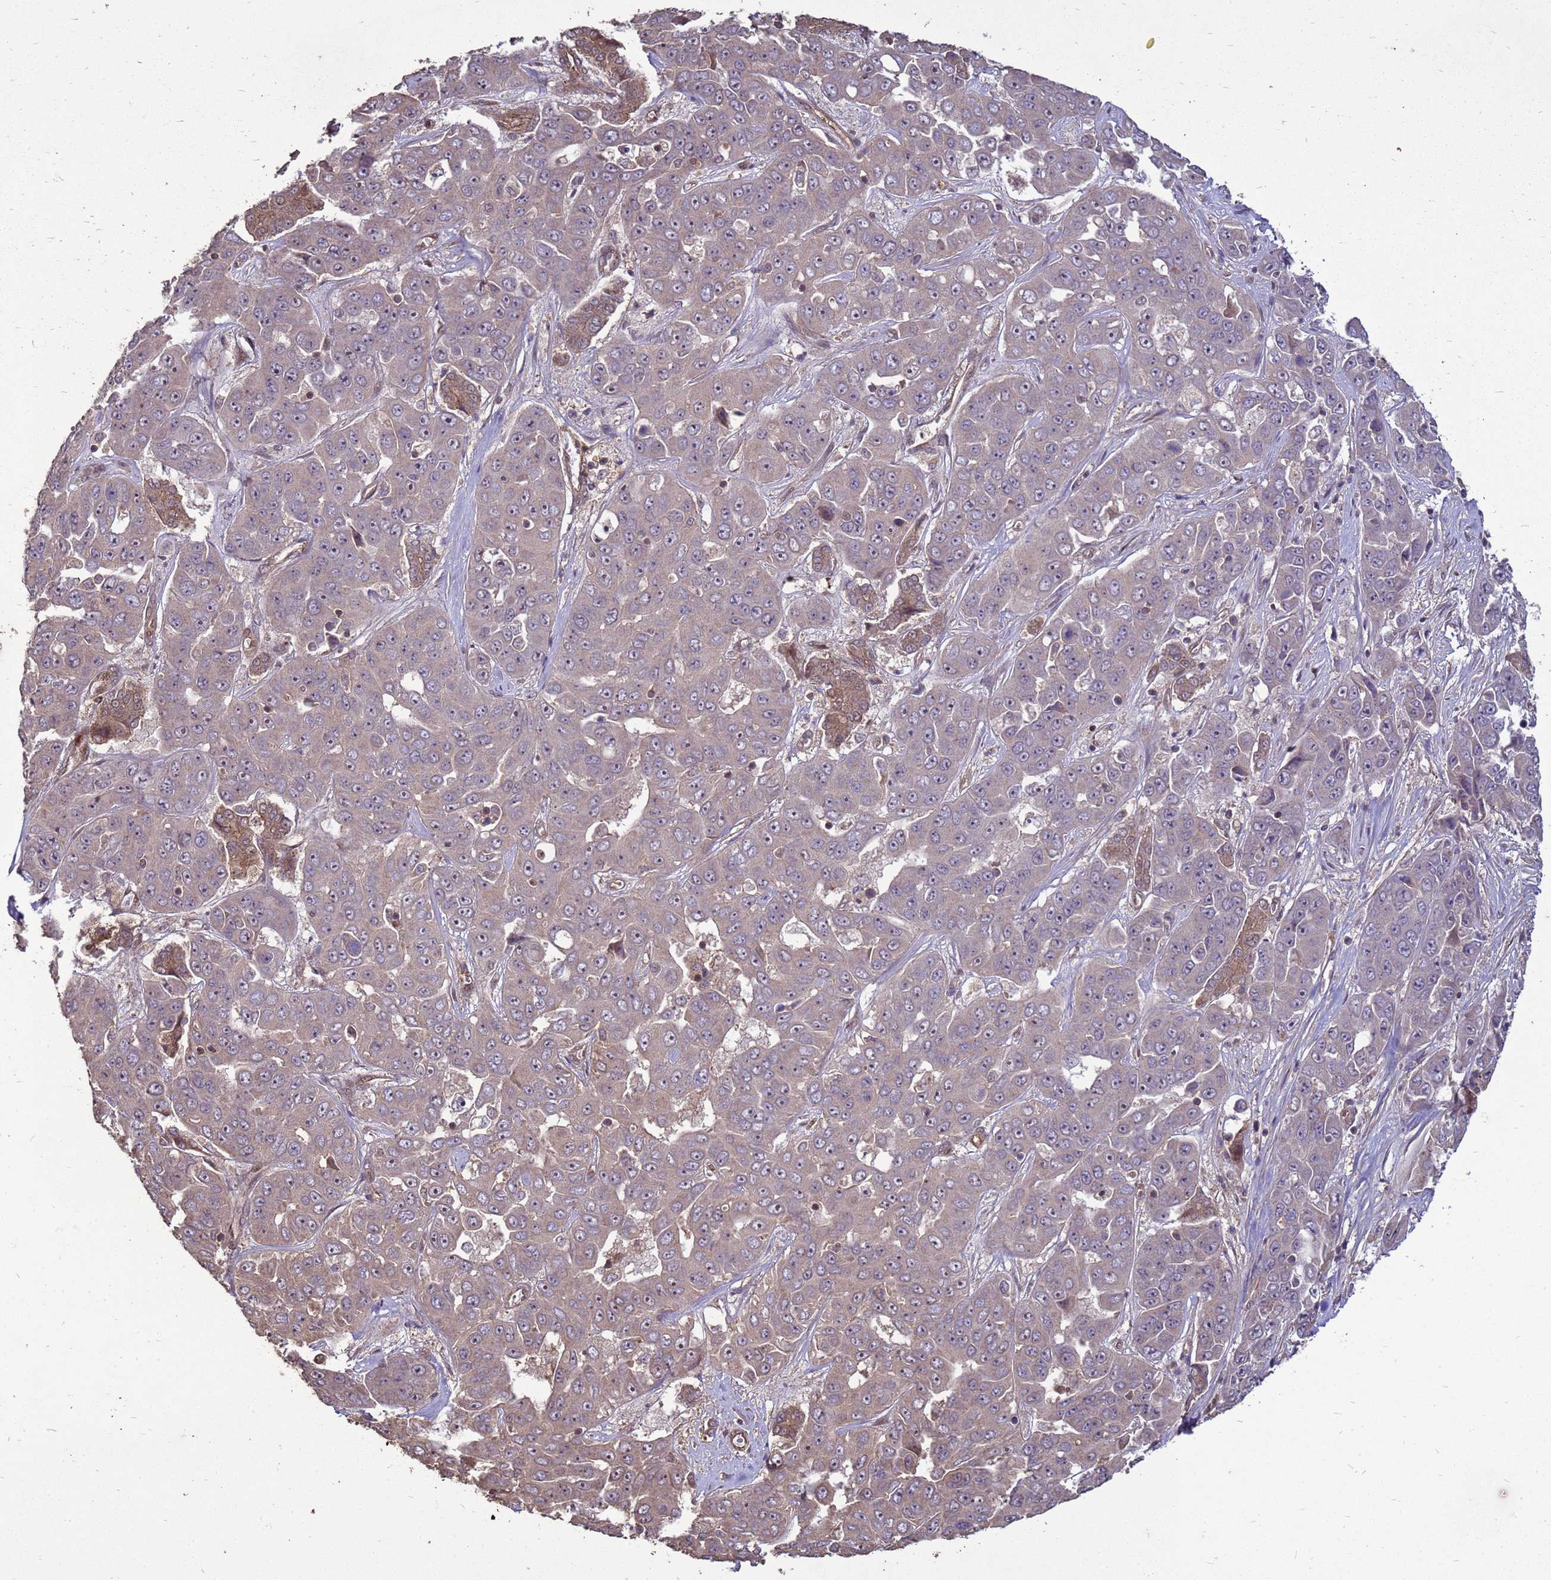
{"staining": {"intensity": "weak", "quantity": "<25%", "location": "cytoplasmic/membranous"}, "tissue": "liver cancer", "cell_type": "Tumor cells", "image_type": "cancer", "snomed": [{"axis": "morphology", "description": "Cholangiocarcinoma"}, {"axis": "topography", "description": "Liver"}], "caption": "DAB (3,3'-diaminobenzidine) immunohistochemical staining of human cholangiocarcinoma (liver) reveals no significant positivity in tumor cells.", "gene": "CRBN", "patient": {"sex": "female", "age": 52}}